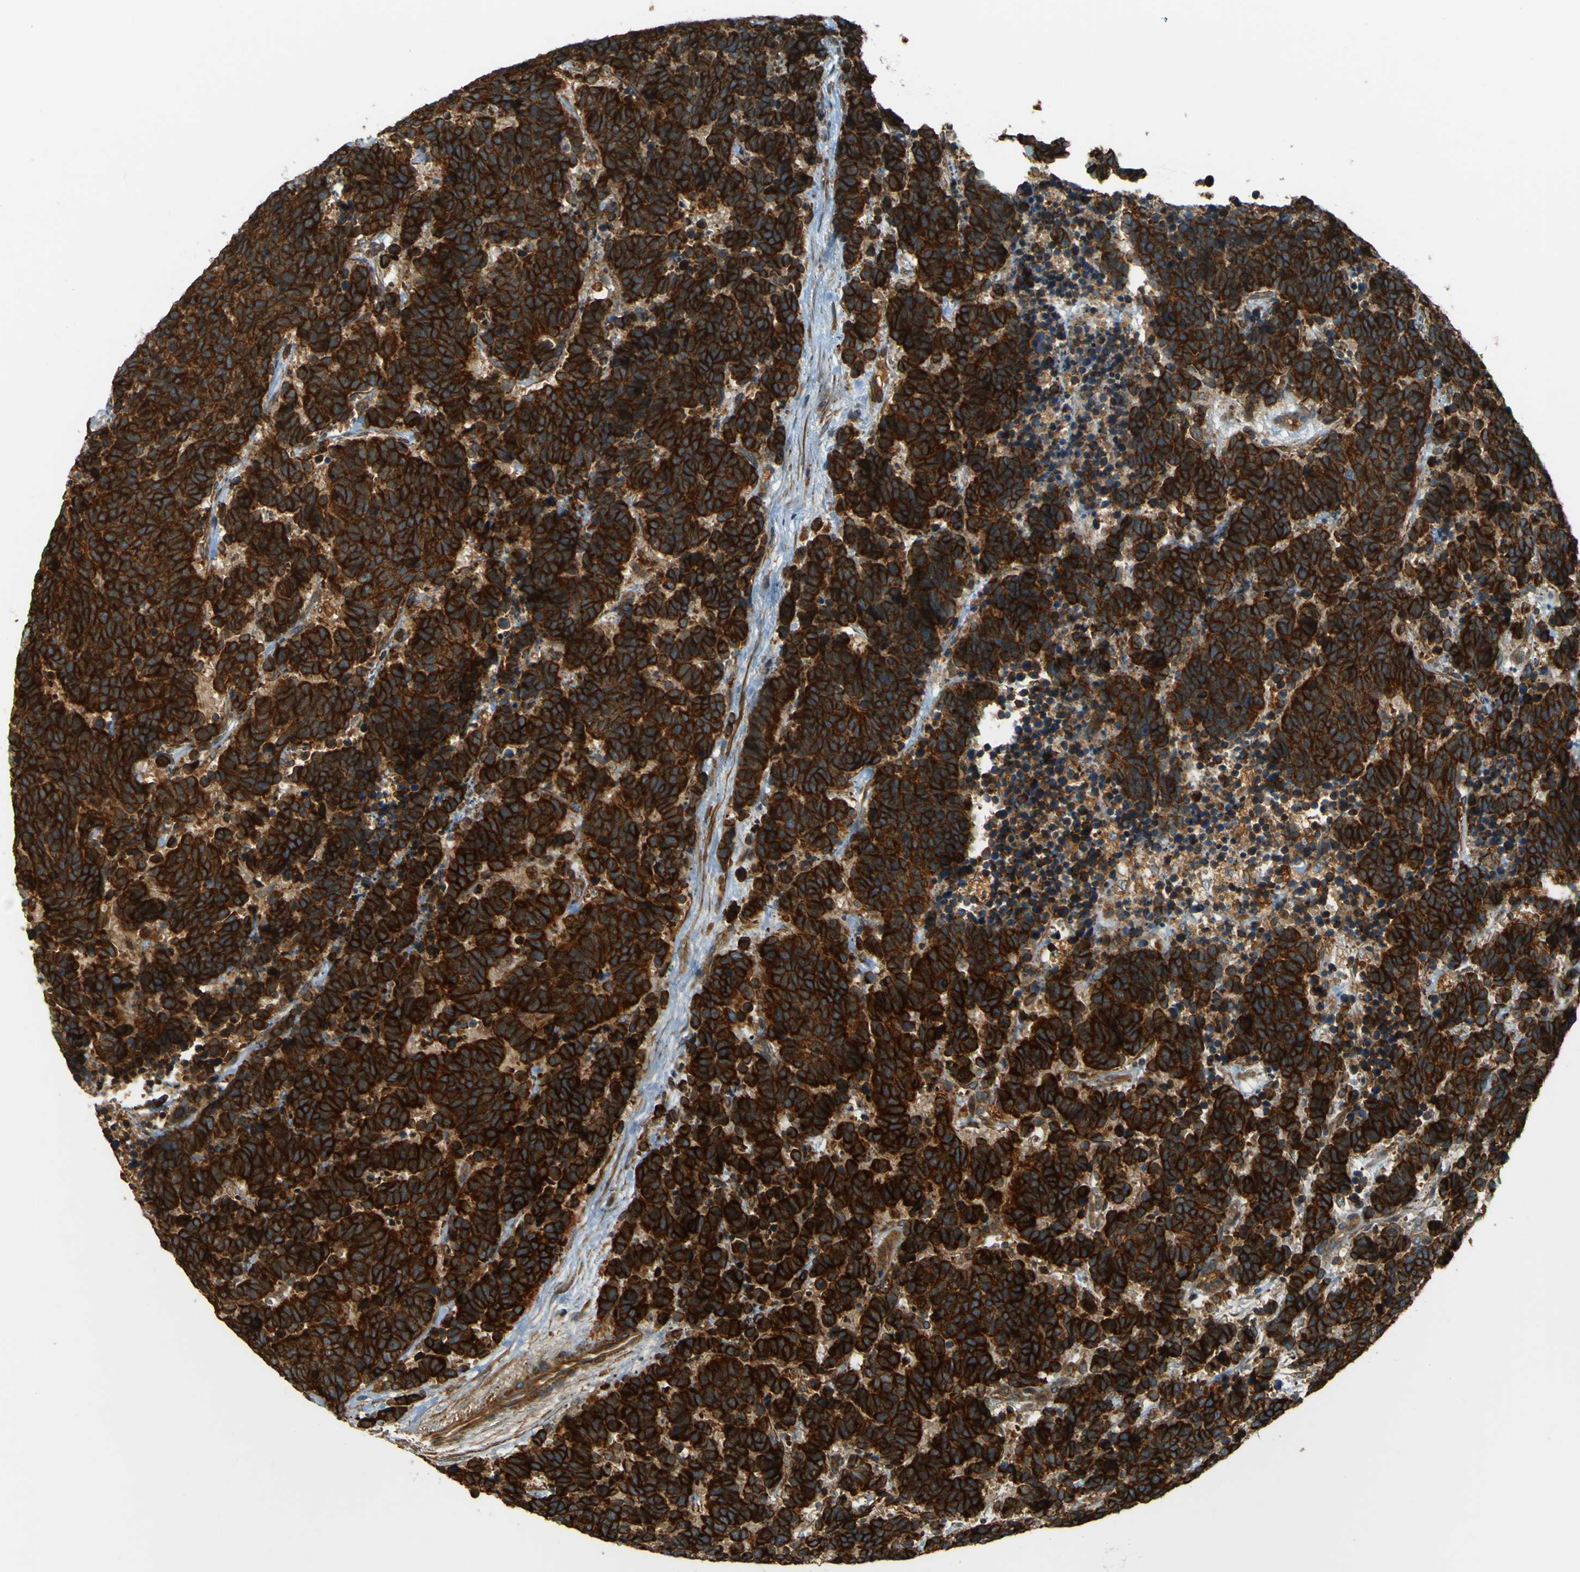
{"staining": {"intensity": "strong", "quantity": ">75%", "location": "cytoplasmic/membranous"}, "tissue": "carcinoid", "cell_type": "Tumor cells", "image_type": "cancer", "snomed": [{"axis": "morphology", "description": "Carcinoma, NOS"}, {"axis": "morphology", "description": "Carcinoid, malignant, NOS"}, {"axis": "topography", "description": "Urinary bladder"}], "caption": "A micrograph showing strong cytoplasmic/membranous expression in approximately >75% of tumor cells in carcinoma, as visualized by brown immunohistochemical staining.", "gene": "LPCAT1", "patient": {"sex": "male", "age": 57}}